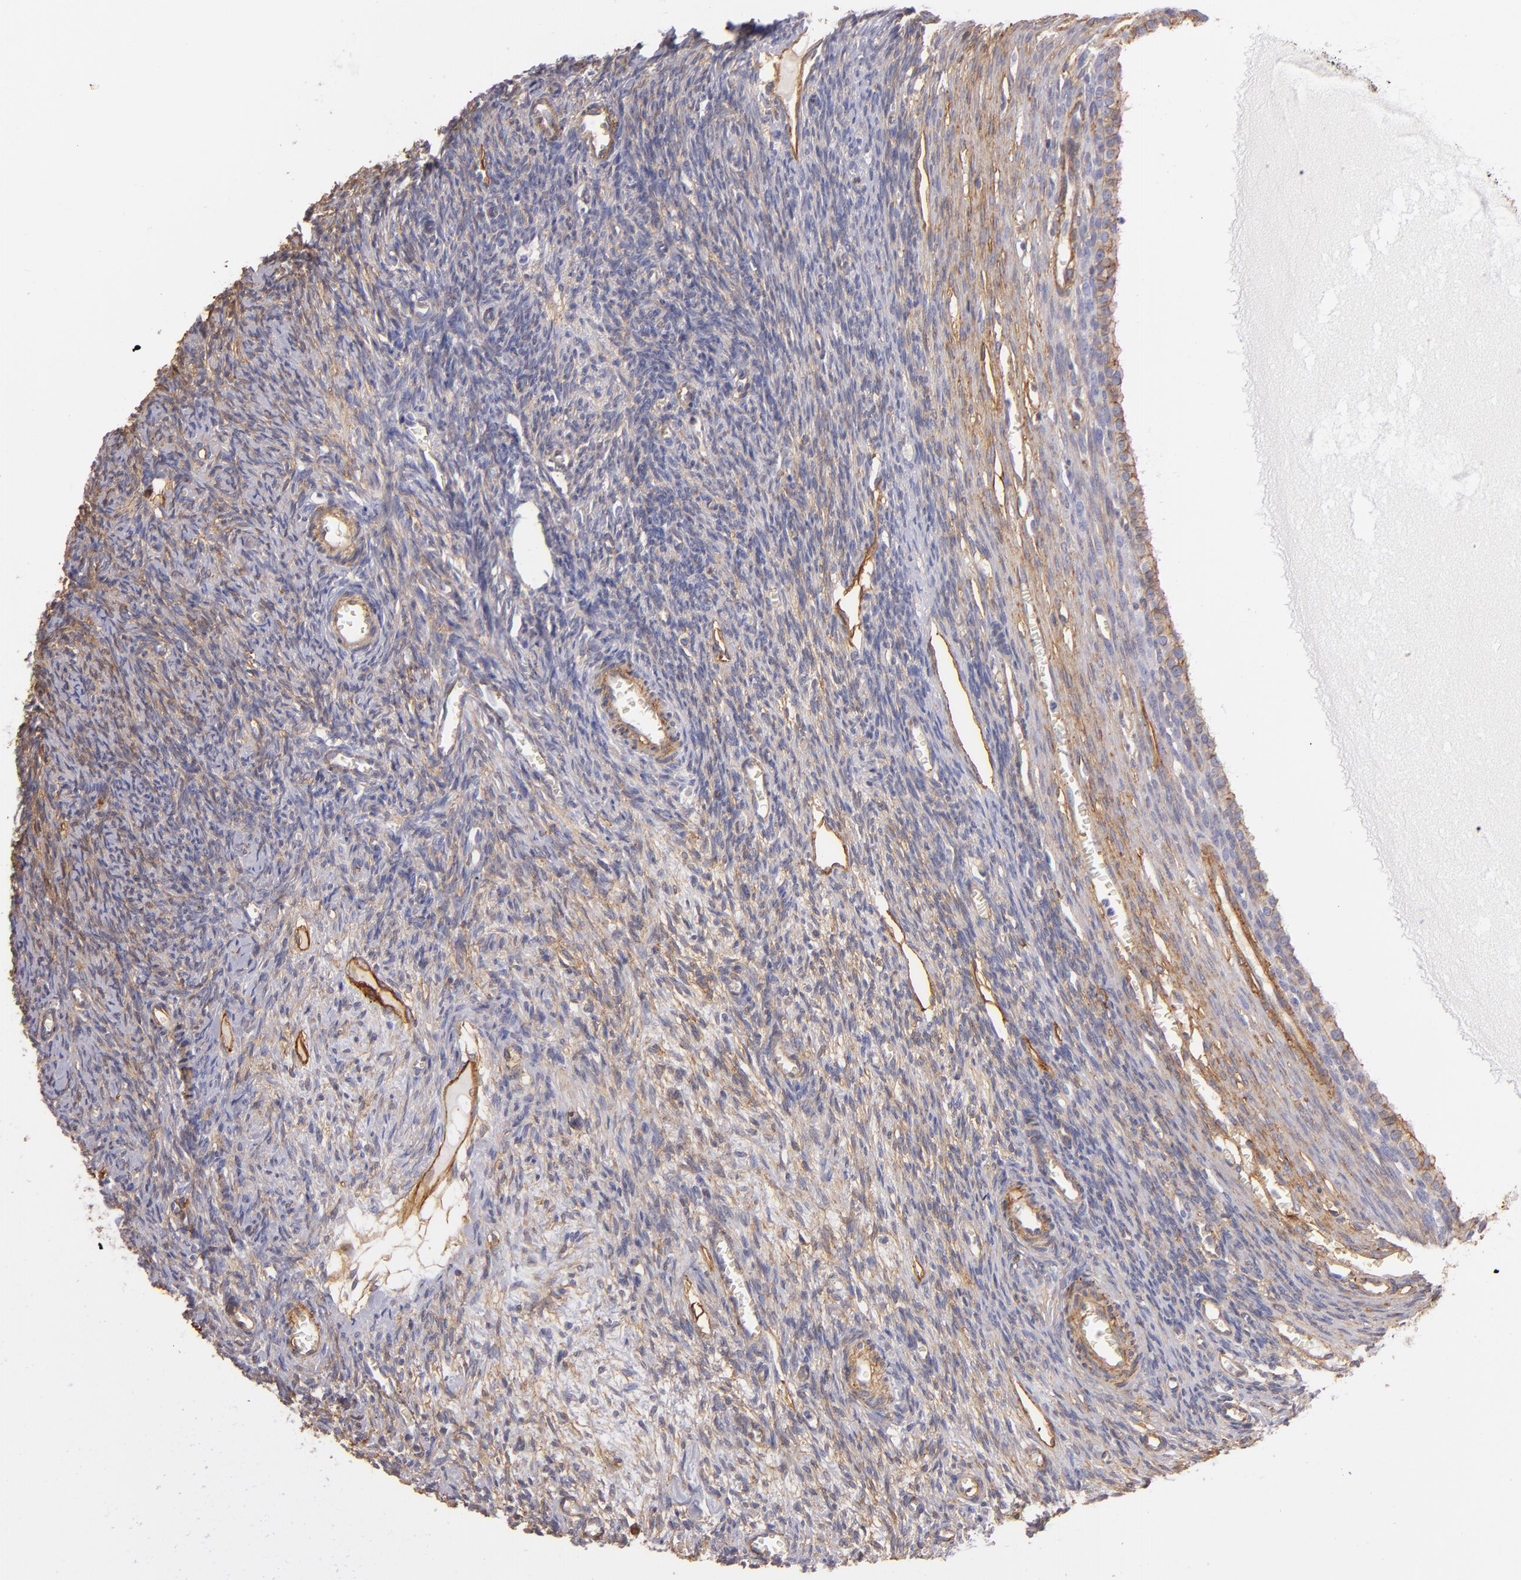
{"staining": {"intensity": "moderate", "quantity": ">75%", "location": "cytoplasmic/membranous"}, "tissue": "ovary", "cell_type": "Follicle cells", "image_type": "normal", "snomed": [{"axis": "morphology", "description": "Normal tissue, NOS"}, {"axis": "topography", "description": "Ovary"}], "caption": "Immunohistochemistry (DAB) staining of benign human ovary displays moderate cytoplasmic/membranous protein positivity in about >75% of follicle cells.", "gene": "CD151", "patient": {"sex": "female", "age": 27}}